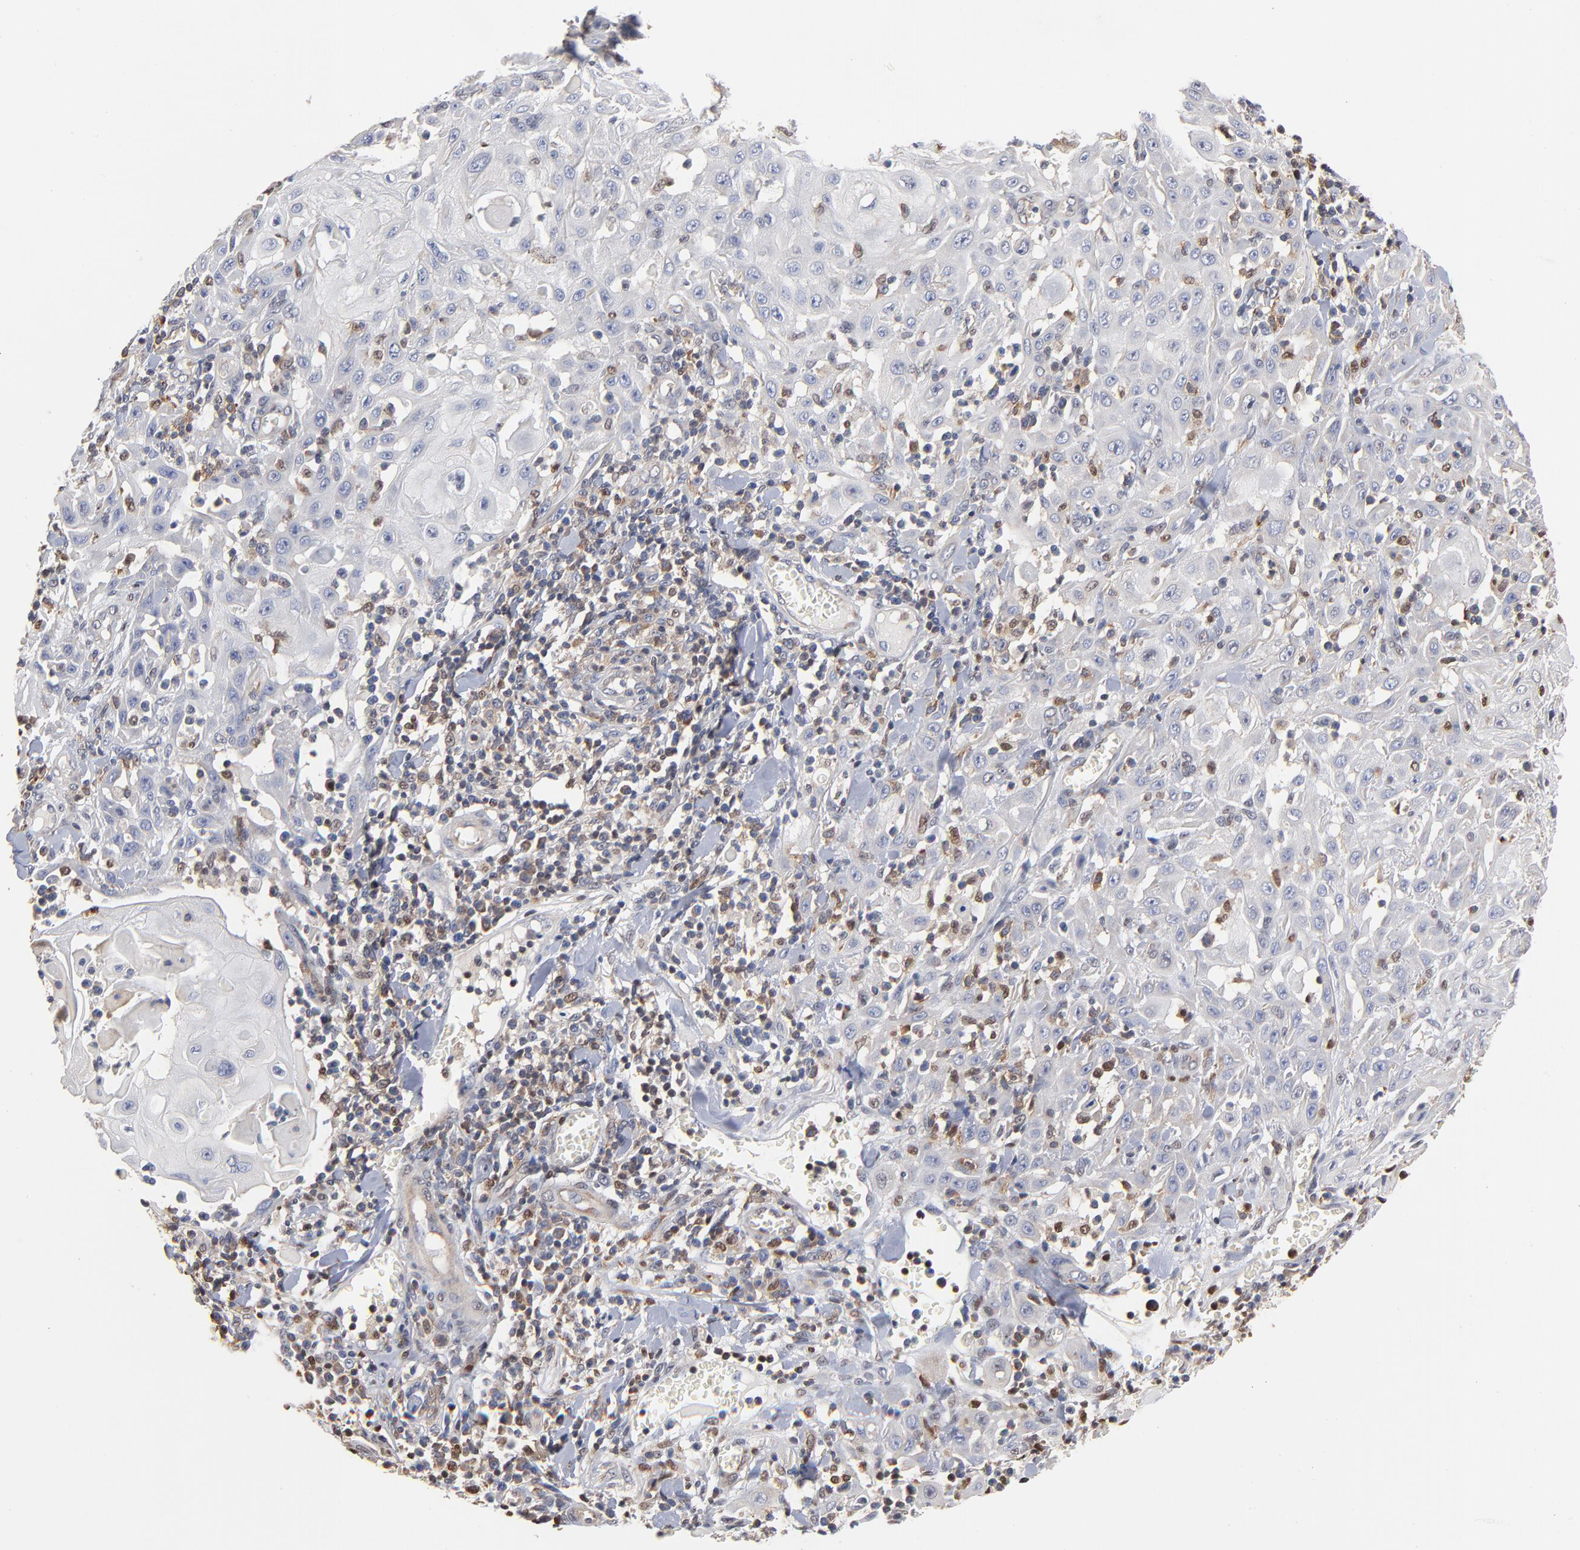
{"staining": {"intensity": "negative", "quantity": "none", "location": "none"}, "tissue": "skin cancer", "cell_type": "Tumor cells", "image_type": "cancer", "snomed": [{"axis": "morphology", "description": "Squamous cell carcinoma, NOS"}, {"axis": "topography", "description": "Skin"}], "caption": "Immunohistochemistry (IHC) image of neoplastic tissue: squamous cell carcinoma (skin) stained with DAB (3,3'-diaminobenzidine) exhibits no significant protein expression in tumor cells.", "gene": "ARHGEF6", "patient": {"sex": "male", "age": 24}}